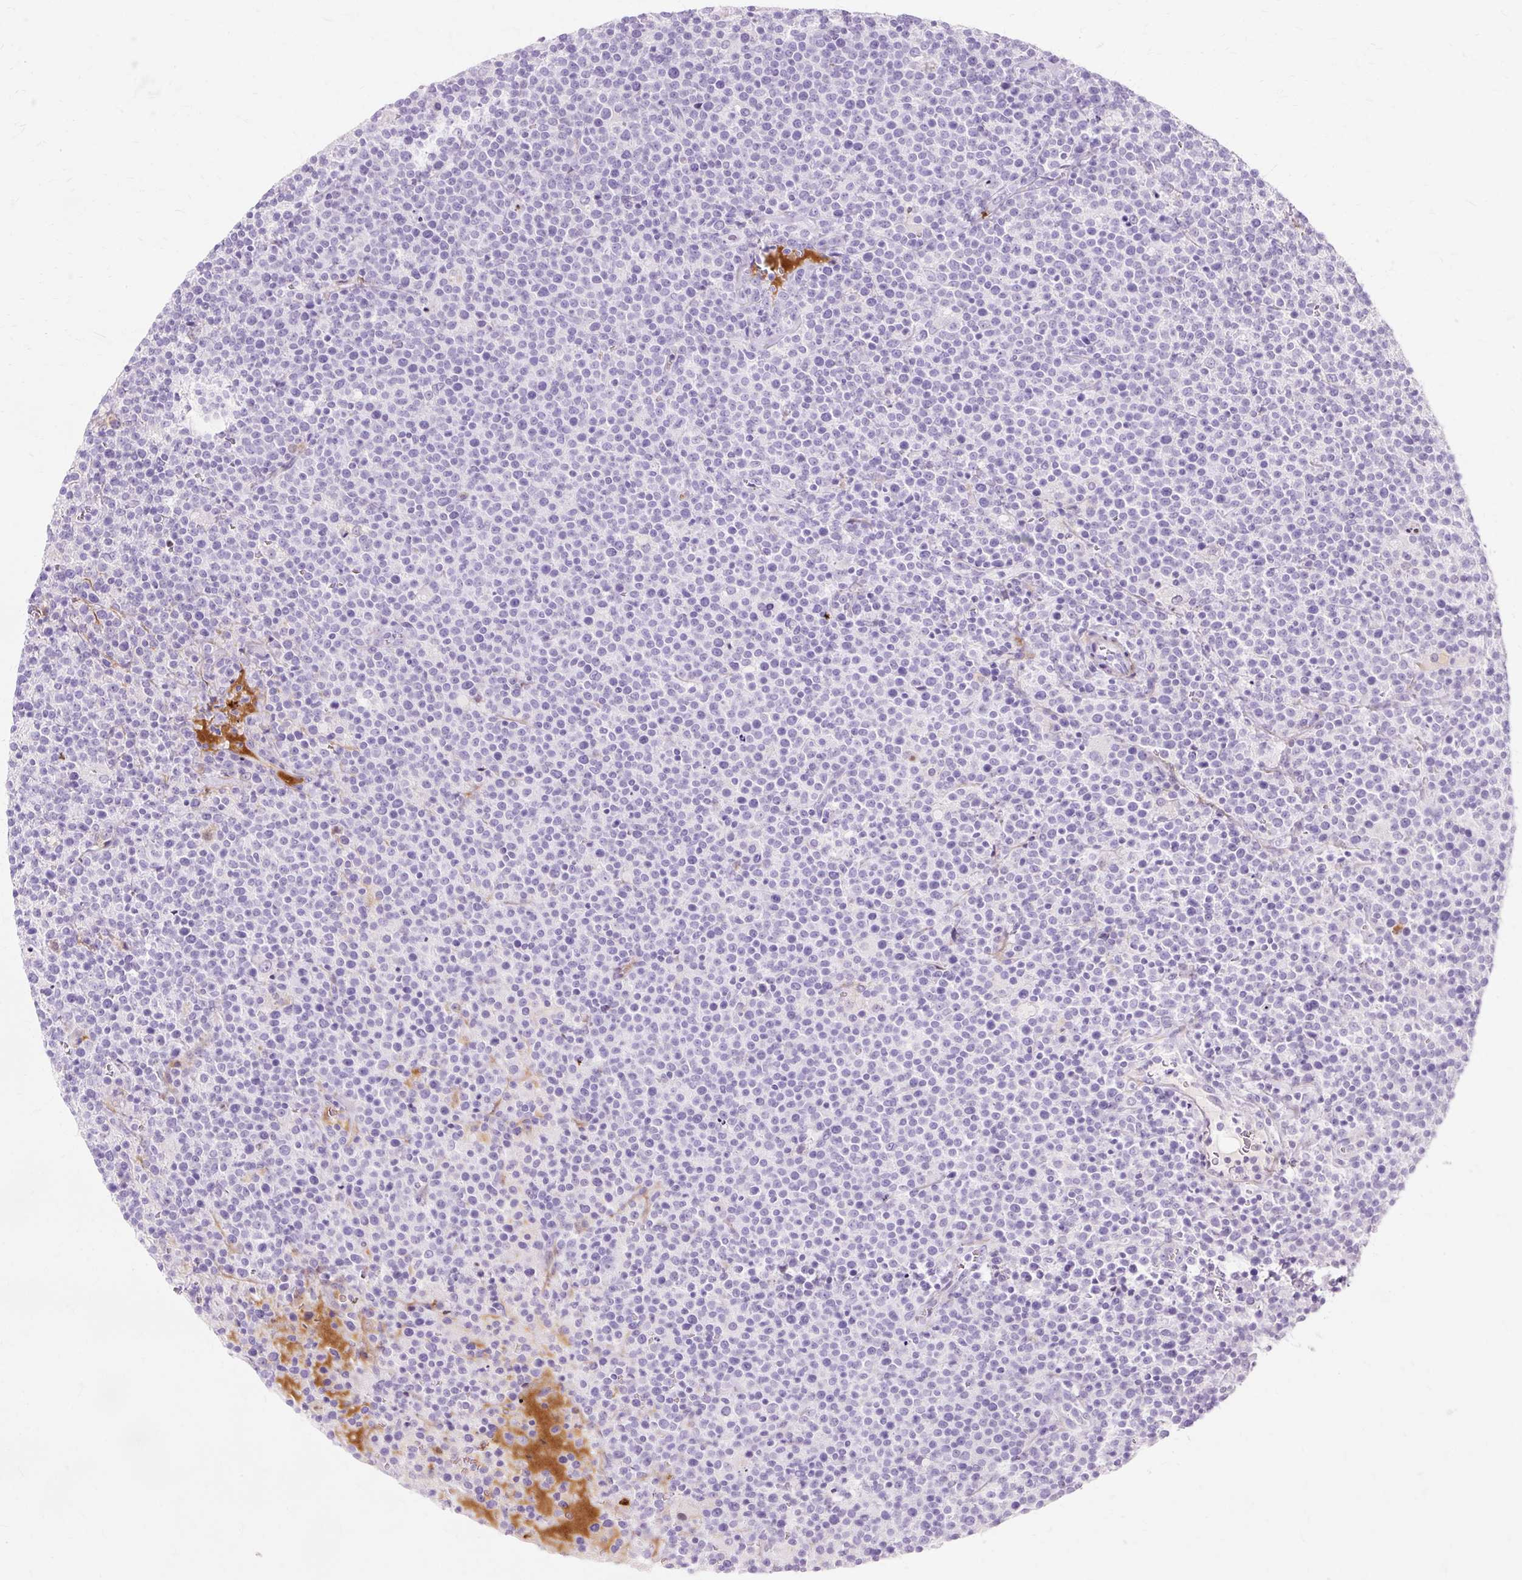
{"staining": {"intensity": "negative", "quantity": "none", "location": "none"}, "tissue": "lymphoma", "cell_type": "Tumor cells", "image_type": "cancer", "snomed": [{"axis": "morphology", "description": "Malignant lymphoma, non-Hodgkin's type, High grade"}, {"axis": "topography", "description": "Lymph node"}], "caption": "Tumor cells are negative for protein expression in human high-grade malignant lymphoma, non-Hodgkin's type.", "gene": "DEFA1", "patient": {"sex": "male", "age": 61}}